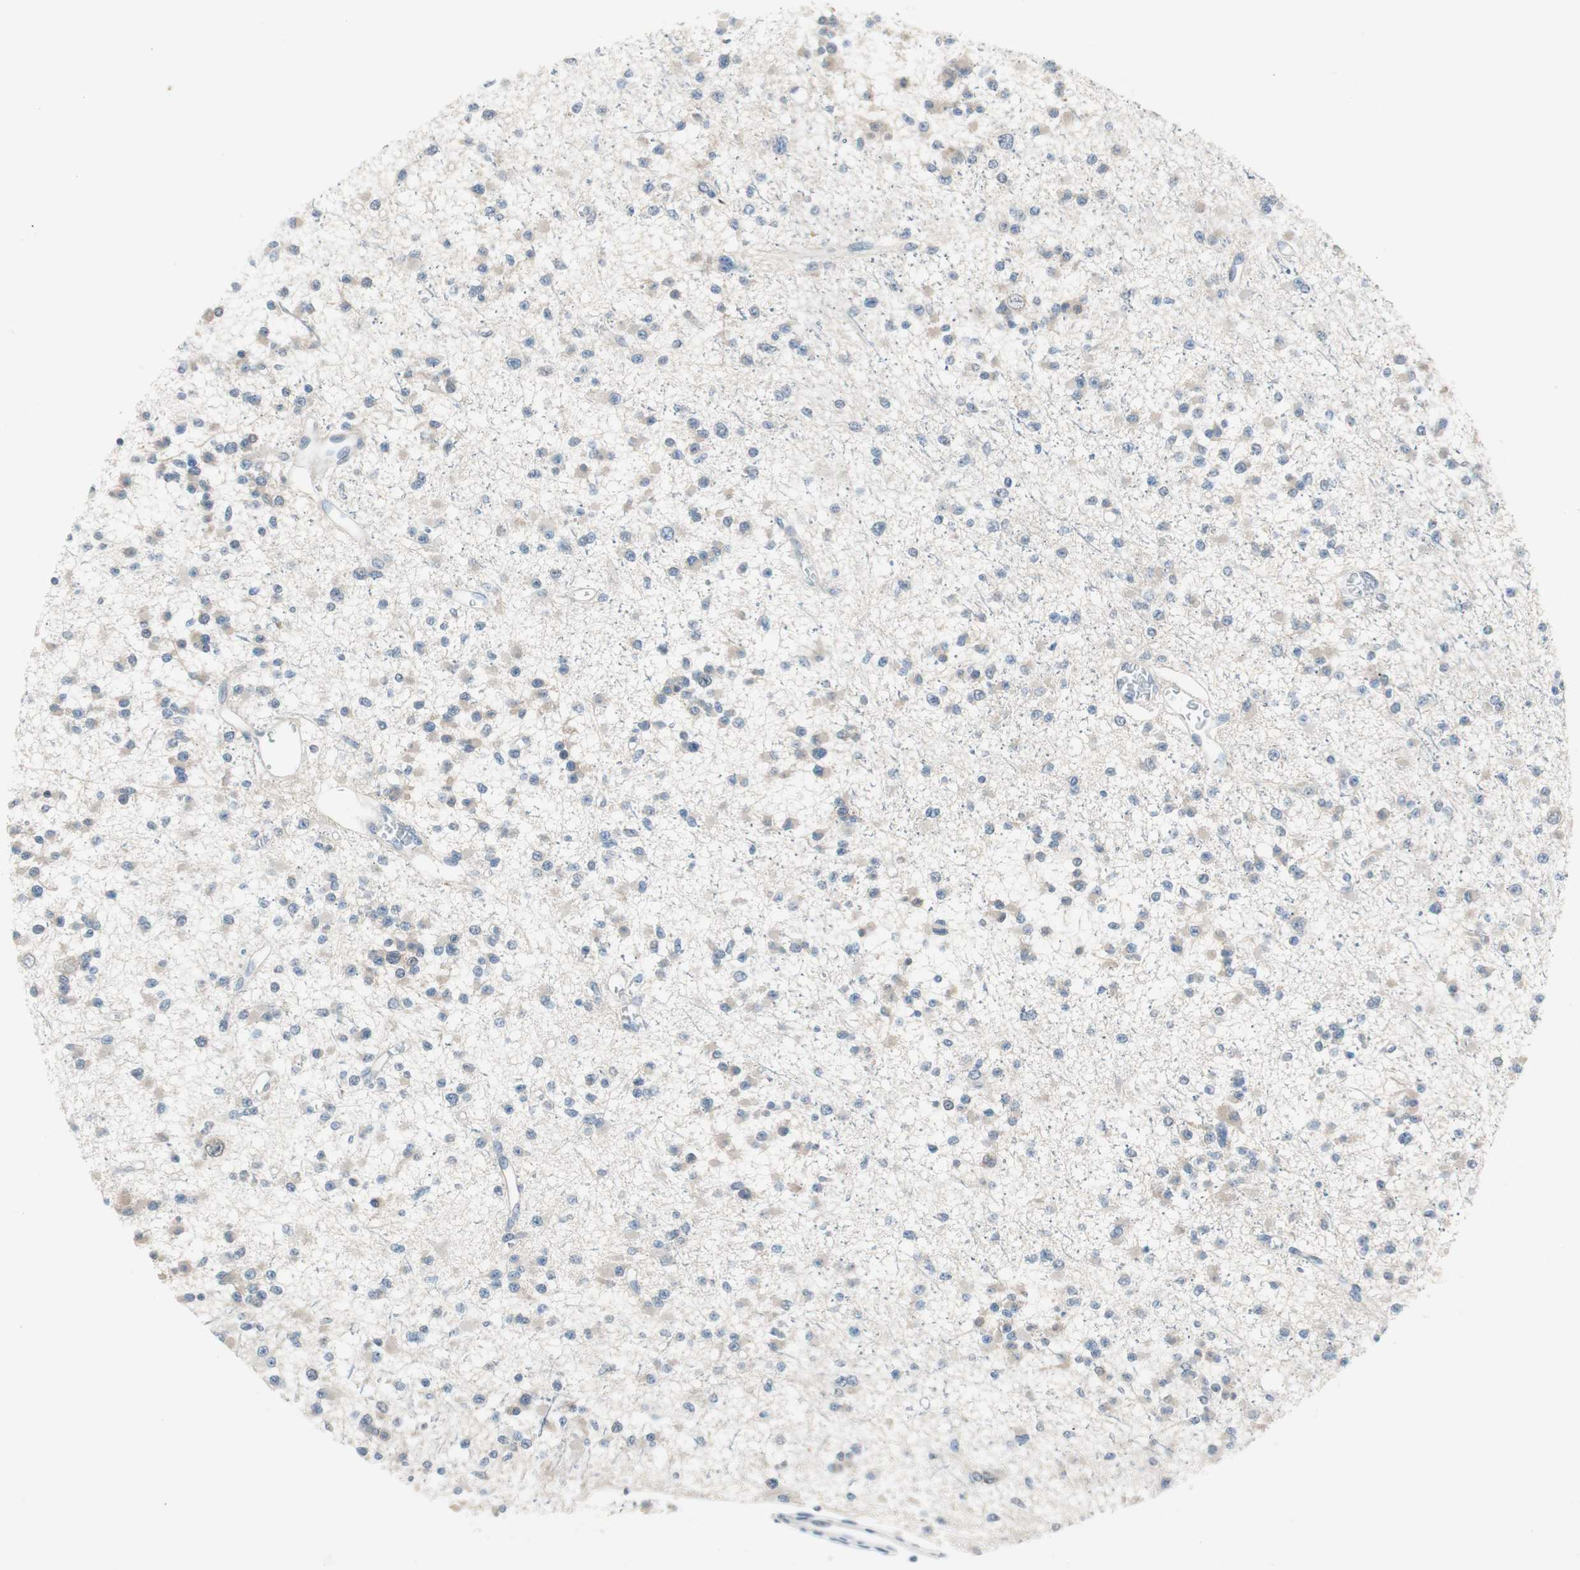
{"staining": {"intensity": "negative", "quantity": "none", "location": "none"}, "tissue": "glioma", "cell_type": "Tumor cells", "image_type": "cancer", "snomed": [{"axis": "morphology", "description": "Glioma, malignant, Low grade"}, {"axis": "topography", "description": "Brain"}], "caption": "An immunohistochemistry (IHC) image of glioma is shown. There is no staining in tumor cells of glioma.", "gene": "GRHL1", "patient": {"sex": "female", "age": 22}}